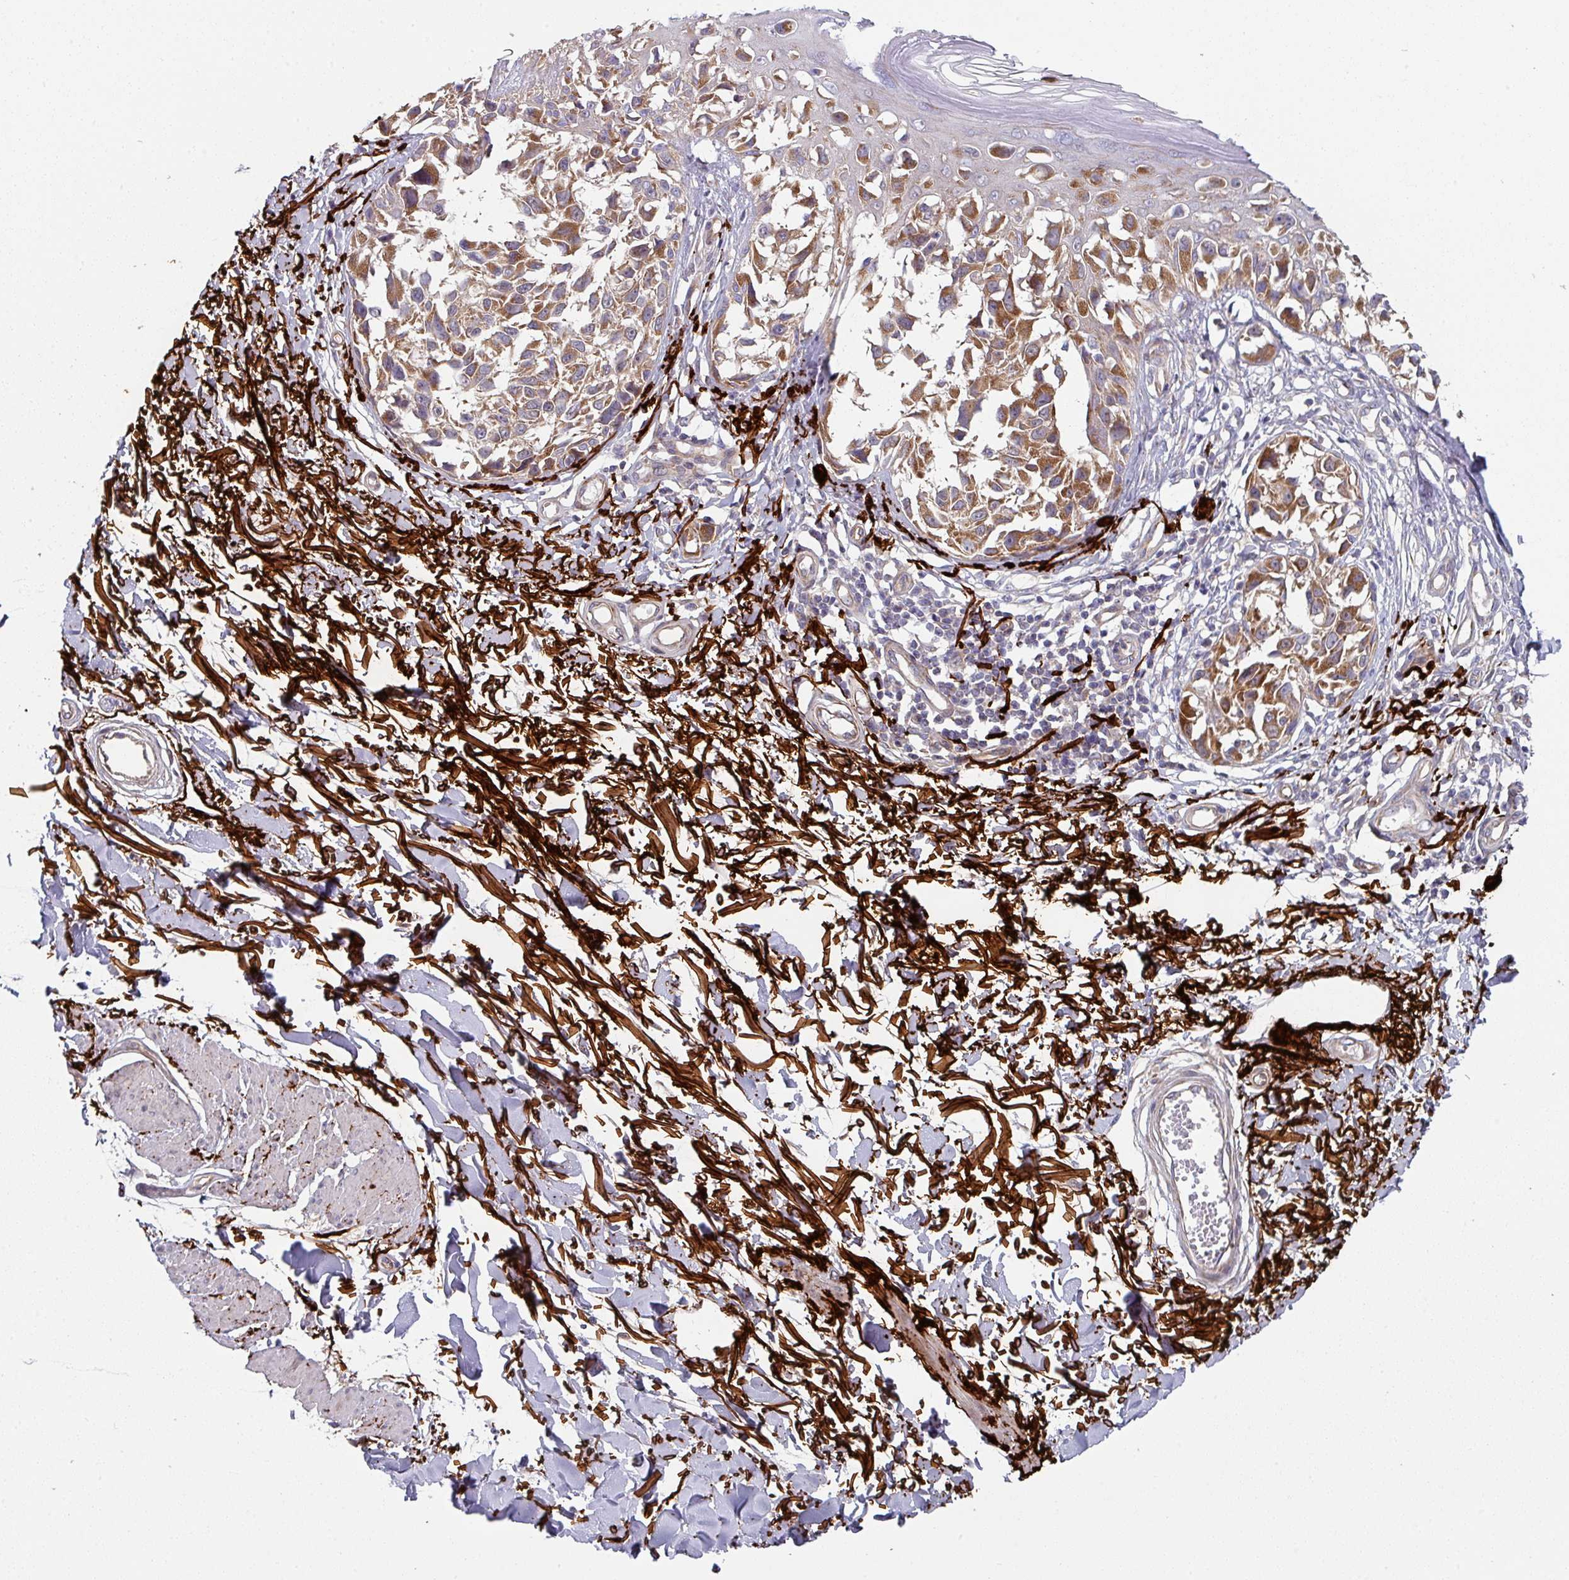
{"staining": {"intensity": "moderate", "quantity": ">75%", "location": "cytoplasmic/membranous"}, "tissue": "melanoma", "cell_type": "Tumor cells", "image_type": "cancer", "snomed": [{"axis": "morphology", "description": "Malignant melanoma, NOS"}, {"axis": "topography", "description": "Skin"}], "caption": "Malignant melanoma stained with IHC demonstrates moderate cytoplasmic/membranous positivity in approximately >75% of tumor cells. Nuclei are stained in blue.", "gene": "DCAF12L2", "patient": {"sex": "male", "age": 73}}